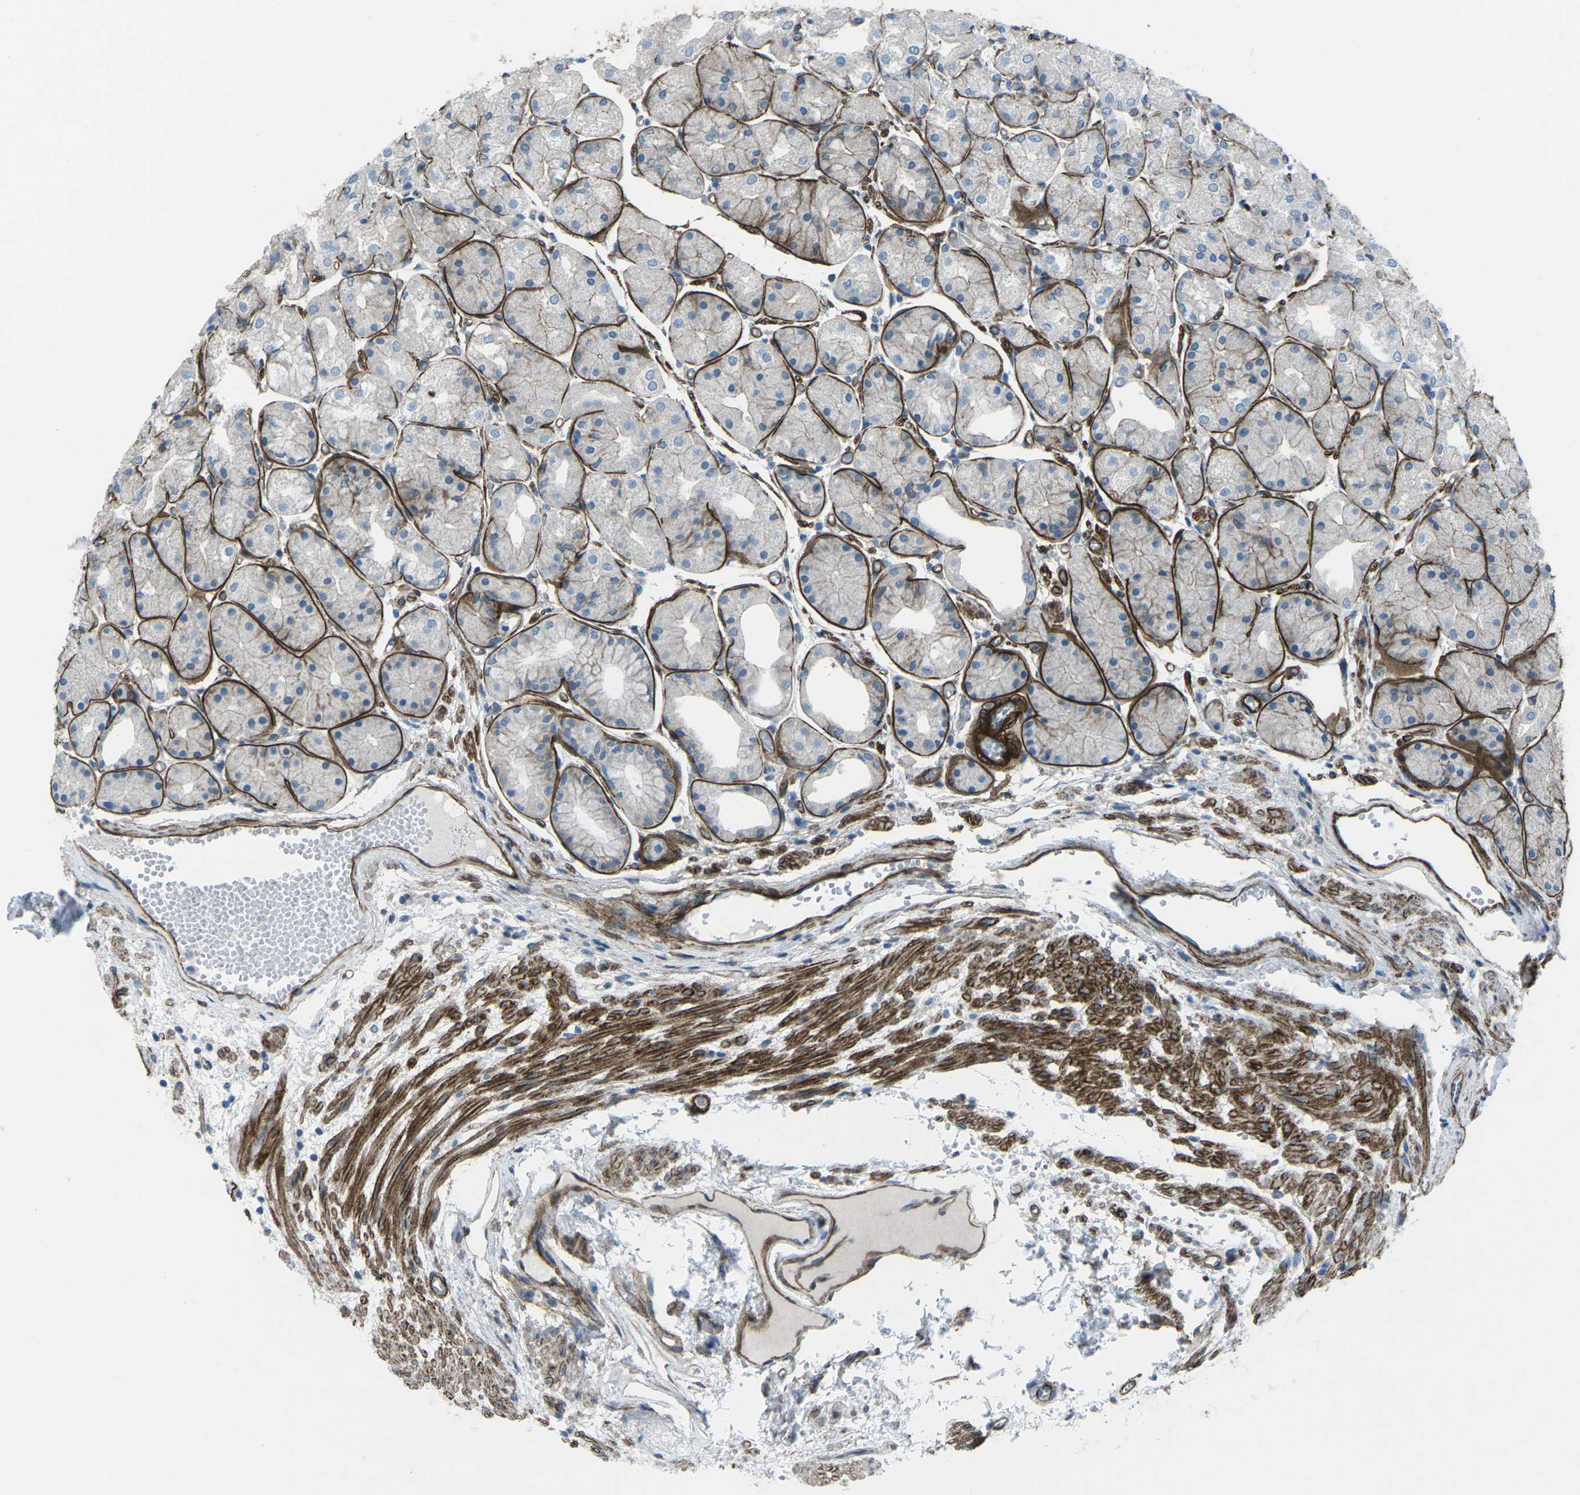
{"staining": {"intensity": "strong", "quantity": "25%-75%", "location": "cytoplasmic/membranous"}, "tissue": "stomach", "cell_type": "Glandular cells", "image_type": "normal", "snomed": [{"axis": "morphology", "description": "Normal tissue, NOS"}, {"axis": "topography", "description": "Stomach, upper"}], "caption": "Immunohistochemistry staining of benign stomach, which displays high levels of strong cytoplasmic/membranous positivity in about 25%-75% of glandular cells indicating strong cytoplasmic/membranous protein positivity. The staining was performed using DAB (brown) for protein detection and nuclei were counterstained in hematoxylin (blue).", "gene": "UTRN", "patient": {"sex": "male", "age": 72}}